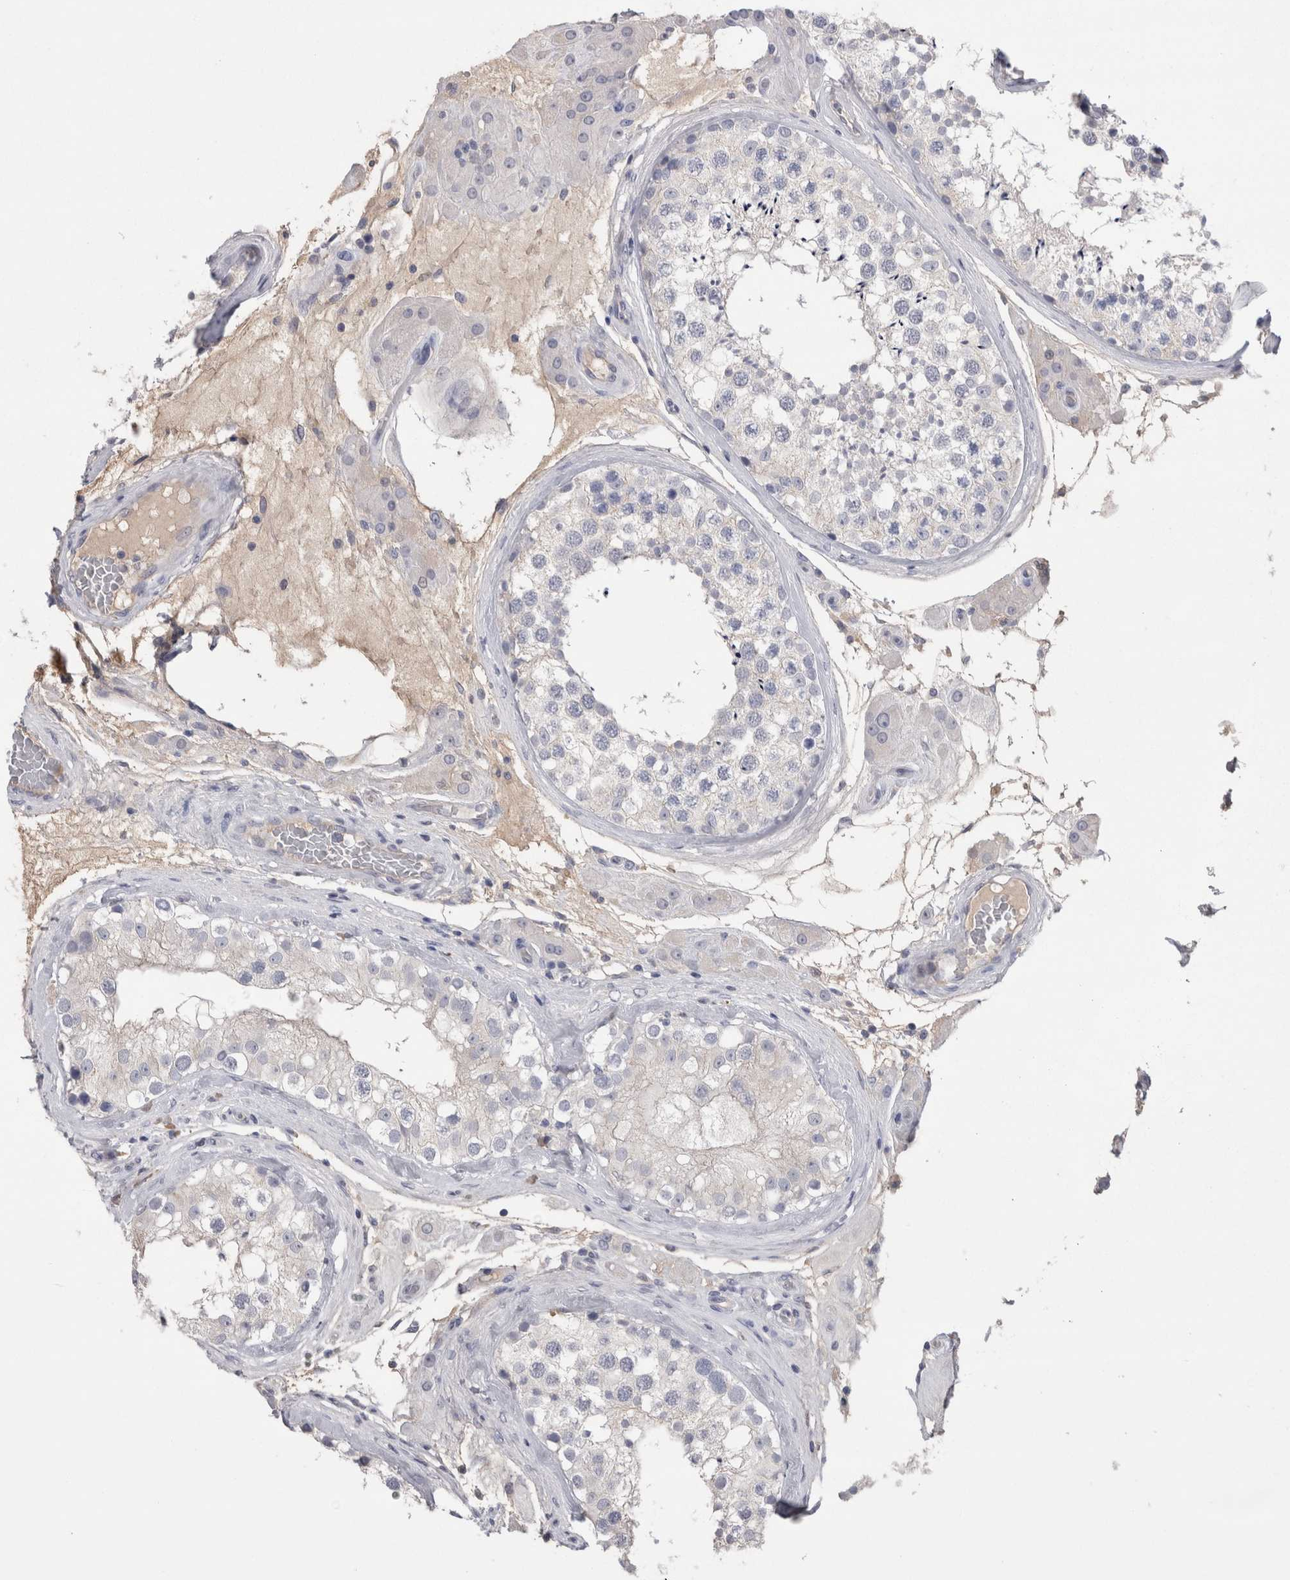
{"staining": {"intensity": "negative", "quantity": "none", "location": "none"}, "tissue": "testis", "cell_type": "Cells in seminiferous ducts", "image_type": "normal", "snomed": [{"axis": "morphology", "description": "Normal tissue, NOS"}, {"axis": "topography", "description": "Testis"}], "caption": "The immunohistochemistry (IHC) image has no significant positivity in cells in seminiferous ducts of testis. (Brightfield microscopy of DAB immunohistochemistry (IHC) at high magnification).", "gene": "REG1A", "patient": {"sex": "male", "age": 46}}